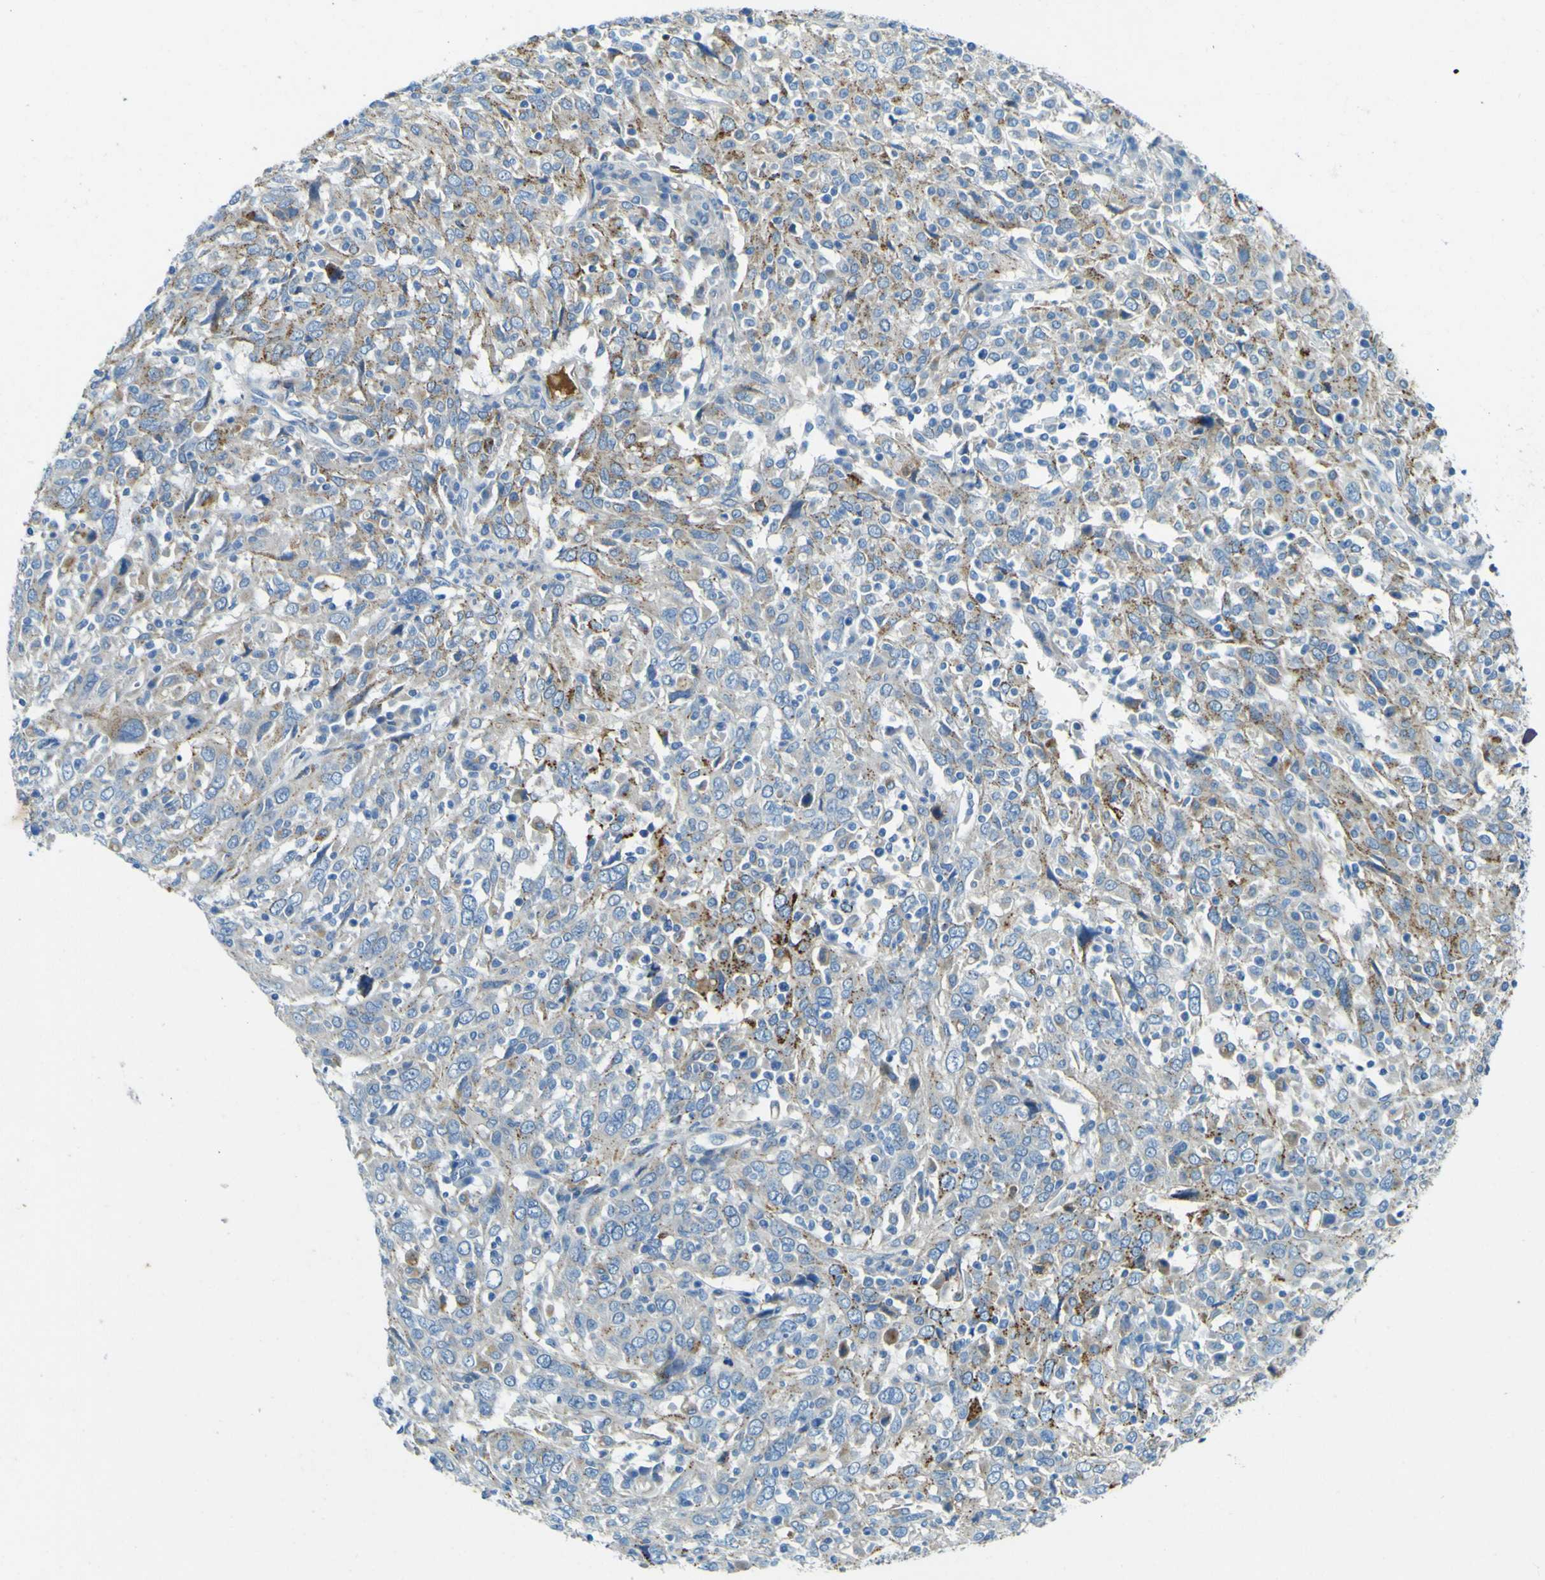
{"staining": {"intensity": "moderate", "quantity": "25%-75%", "location": "cytoplasmic/membranous"}, "tissue": "cervical cancer", "cell_type": "Tumor cells", "image_type": "cancer", "snomed": [{"axis": "morphology", "description": "Squamous cell carcinoma, NOS"}, {"axis": "topography", "description": "Cervix"}], "caption": "High-magnification brightfield microscopy of cervical cancer stained with DAB (3,3'-diaminobenzidine) (brown) and counterstained with hematoxylin (blue). tumor cells exhibit moderate cytoplasmic/membranous positivity is appreciated in about25%-75% of cells.", "gene": "PDE9A", "patient": {"sex": "female", "age": 46}}